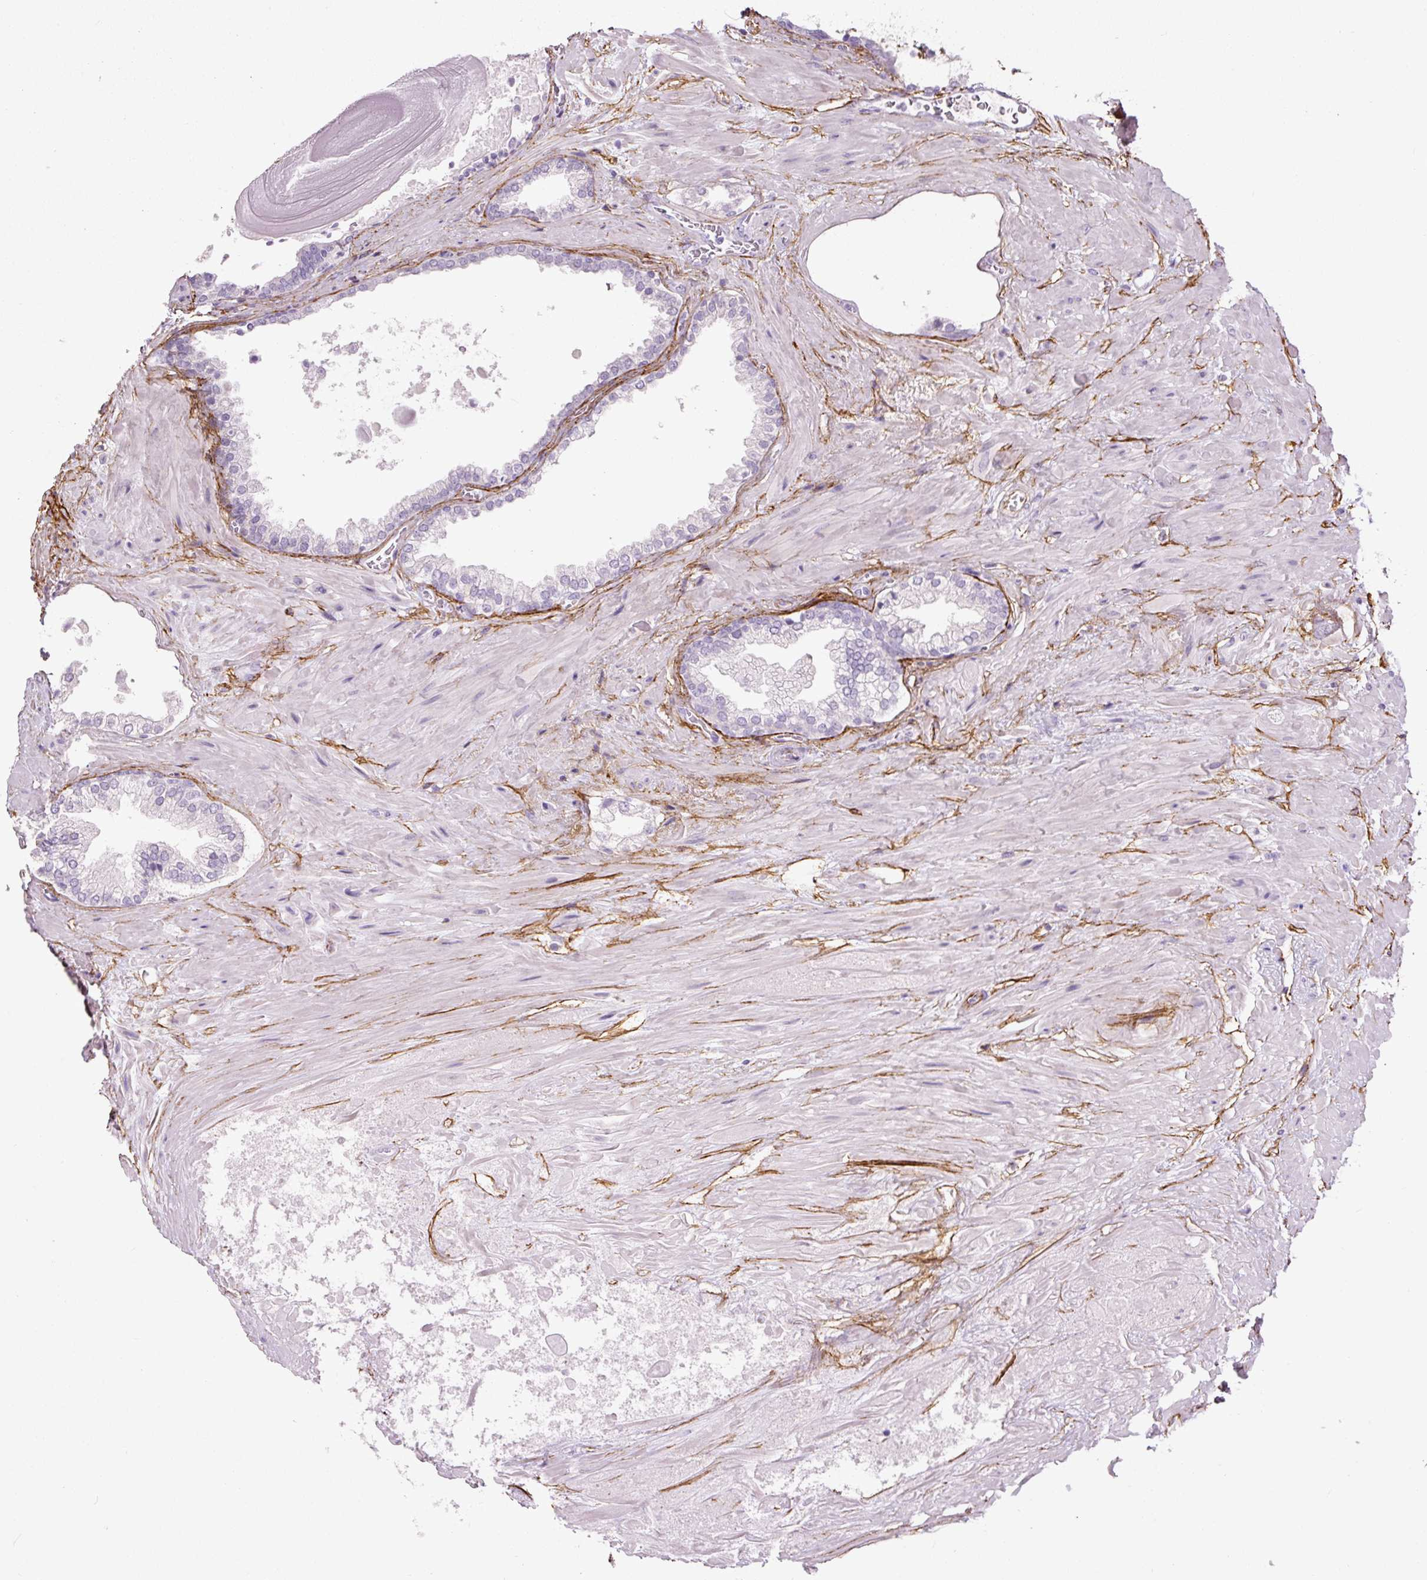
{"staining": {"intensity": "negative", "quantity": "none", "location": "none"}, "tissue": "prostate cancer", "cell_type": "Tumor cells", "image_type": "cancer", "snomed": [{"axis": "morphology", "description": "Adenocarcinoma, Low grade"}, {"axis": "topography", "description": "Prostate"}], "caption": "IHC micrograph of neoplastic tissue: low-grade adenocarcinoma (prostate) stained with DAB (3,3'-diaminobenzidine) displays no significant protein expression in tumor cells.", "gene": "FBN1", "patient": {"sex": "male", "age": 61}}